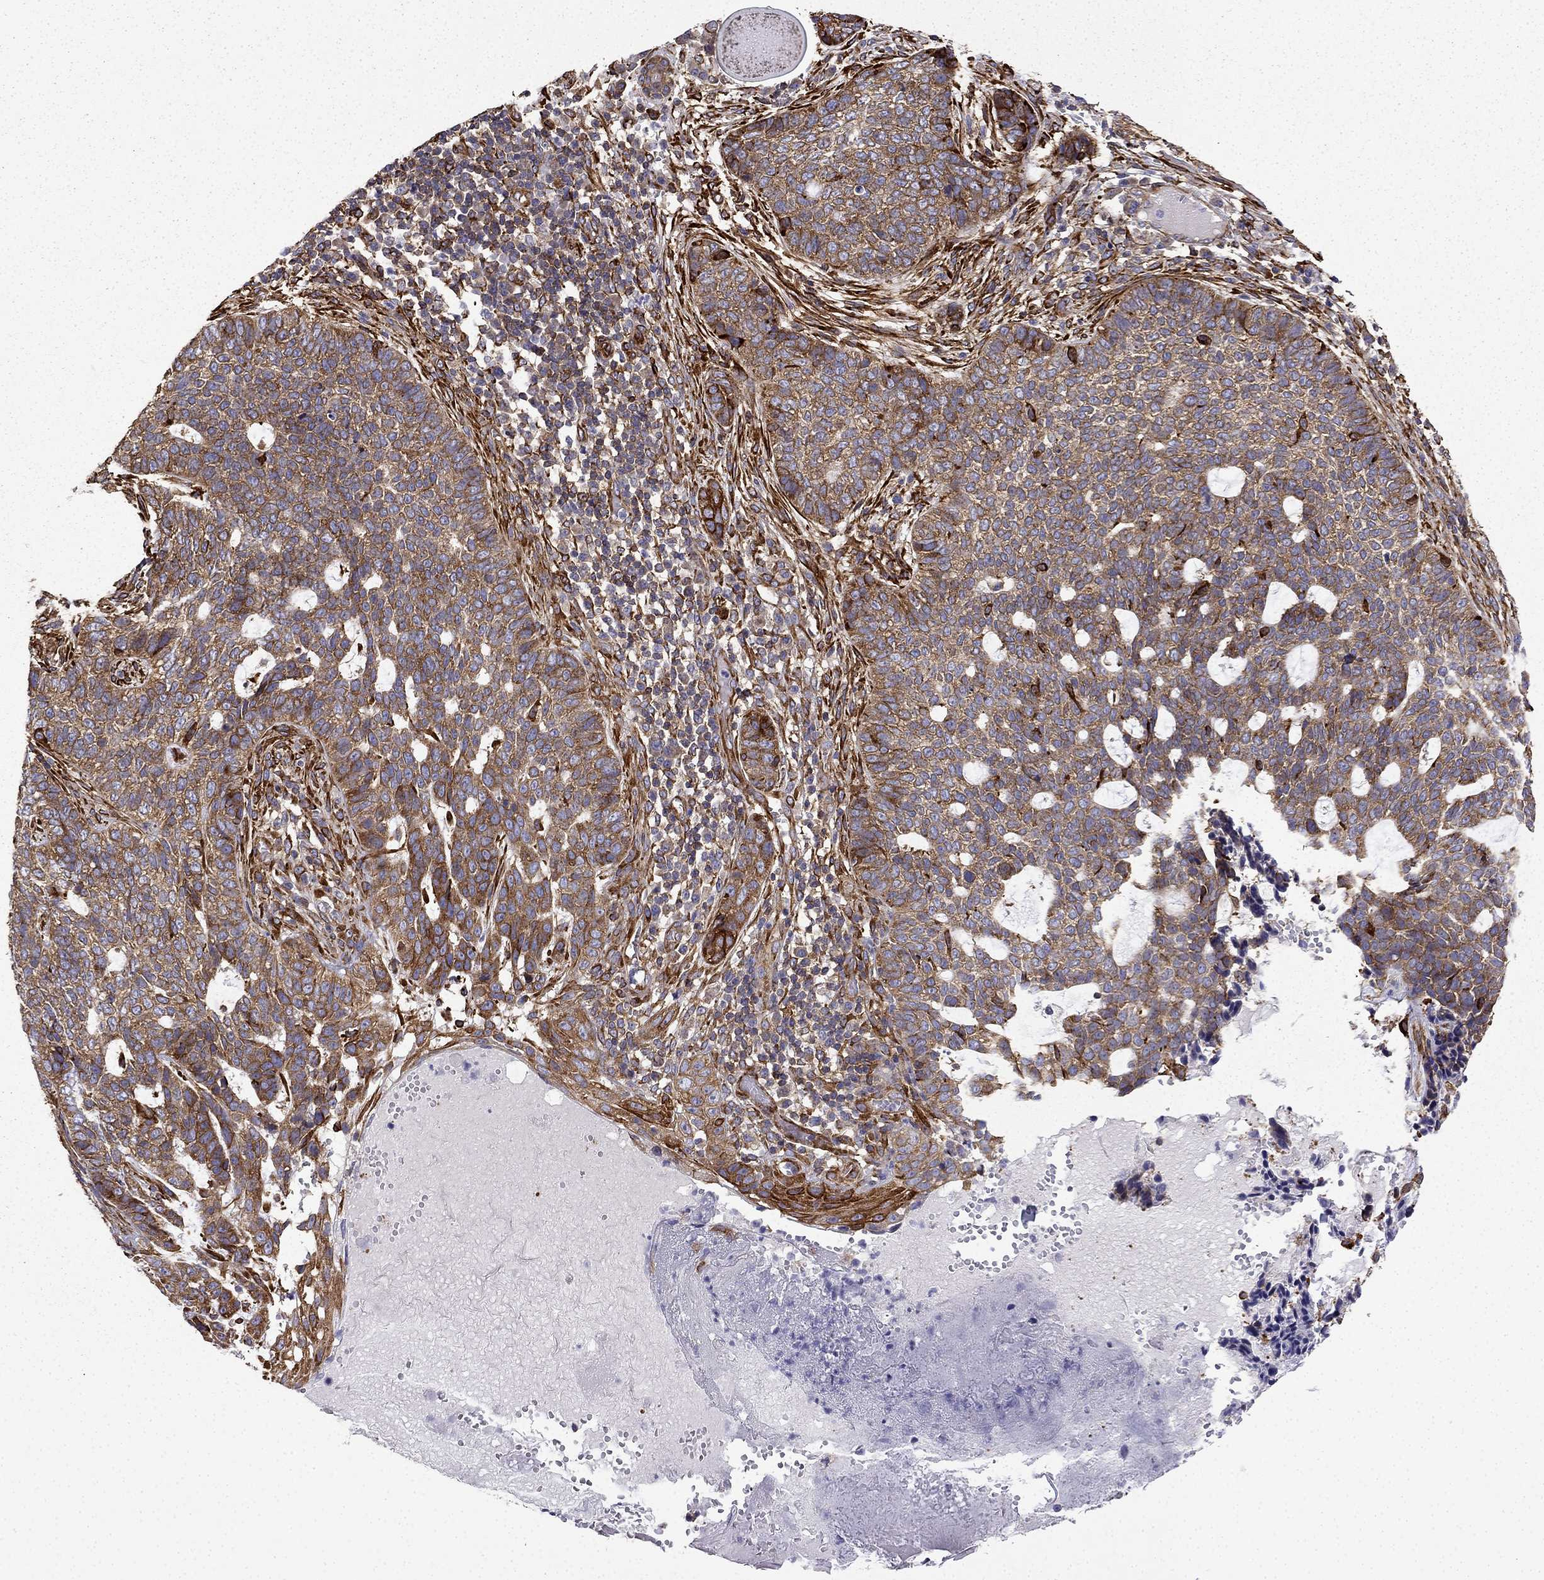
{"staining": {"intensity": "moderate", "quantity": ">75%", "location": "cytoplasmic/membranous"}, "tissue": "skin cancer", "cell_type": "Tumor cells", "image_type": "cancer", "snomed": [{"axis": "morphology", "description": "Basal cell carcinoma"}, {"axis": "topography", "description": "Skin"}], "caption": "Immunohistochemical staining of human skin cancer demonstrates moderate cytoplasmic/membranous protein staining in about >75% of tumor cells.", "gene": "MAP4", "patient": {"sex": "female", "age": 69}}